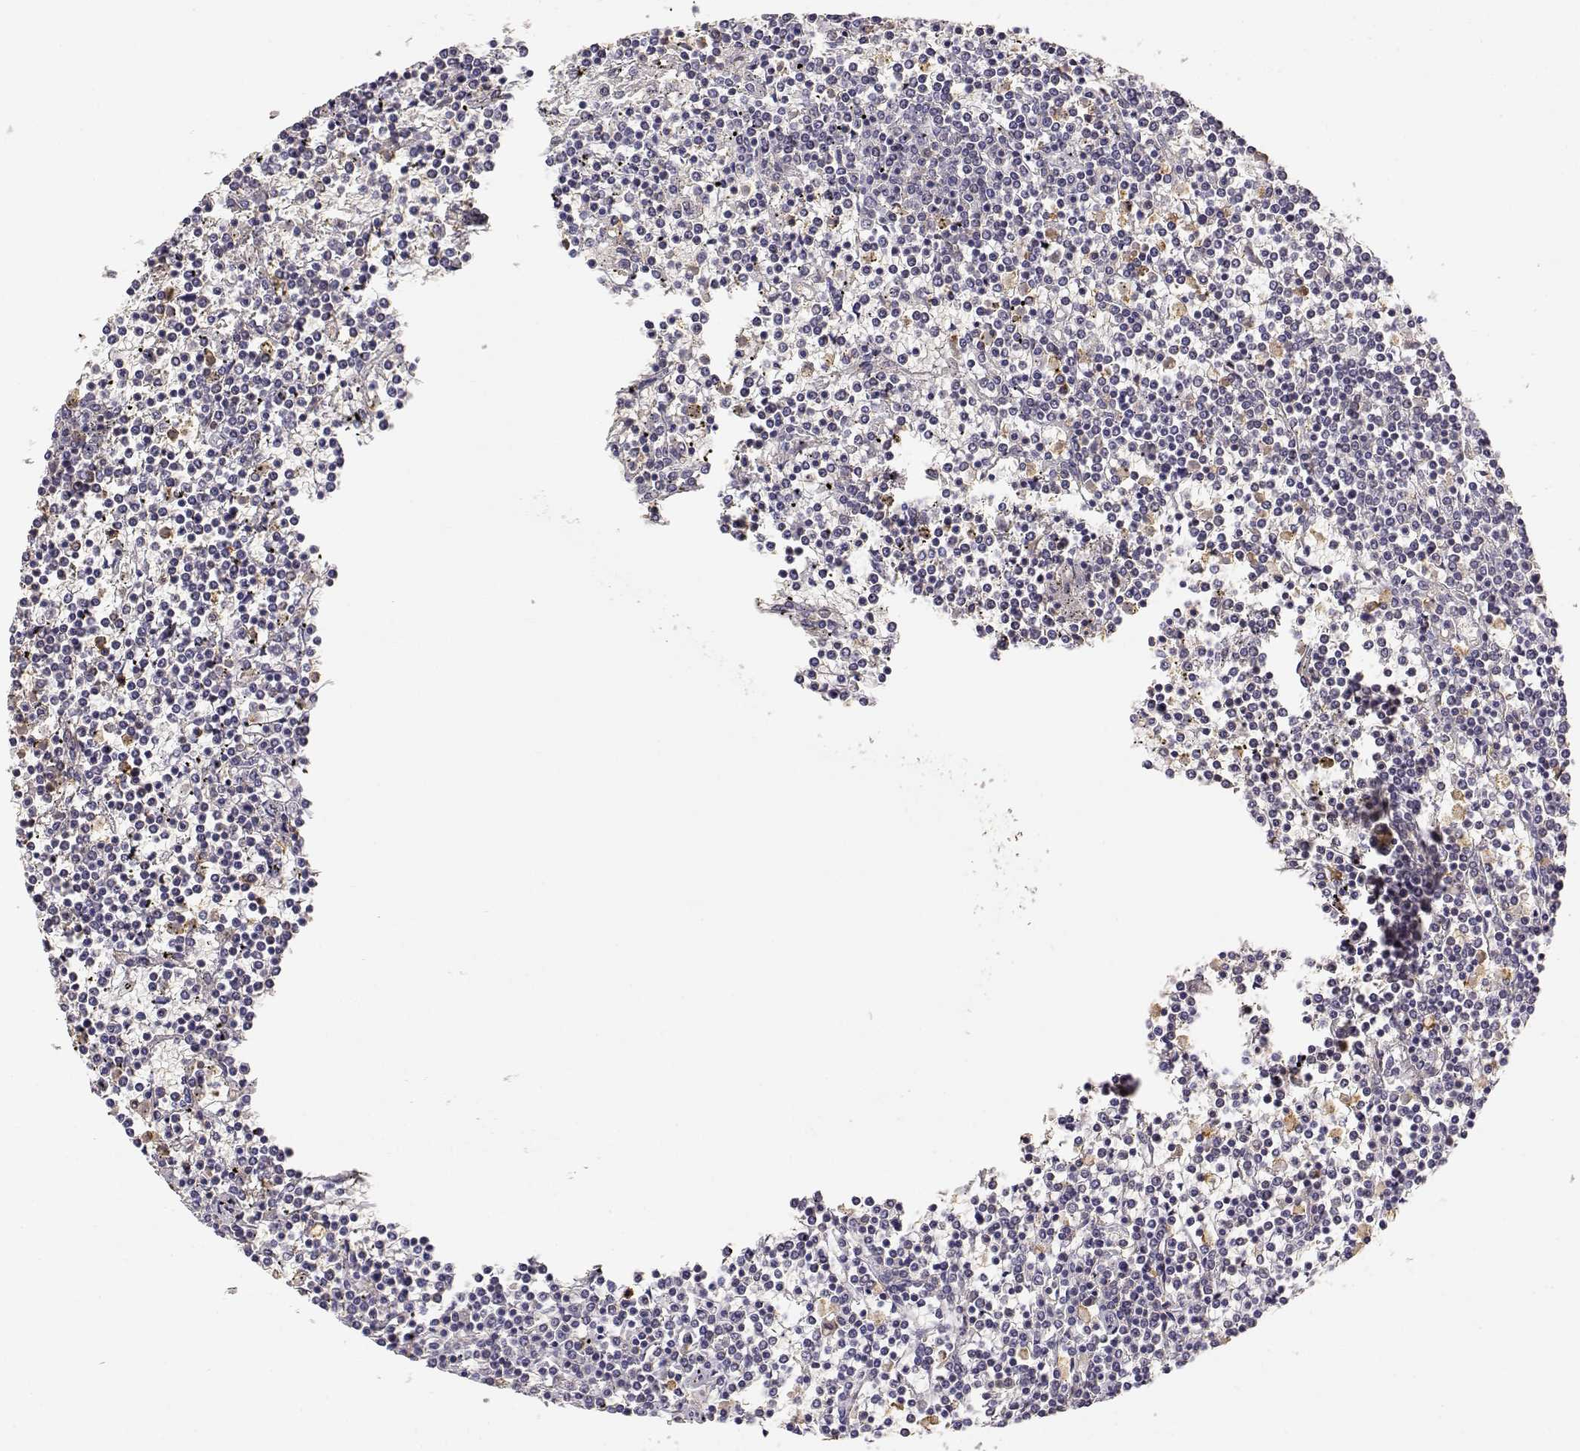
{"staining": {"intensity": "negative", "quantity": "none", "location": "none"}, "tissue": "lymphoma", "cell_type": "Tumor cells", "image_type": "cancer", "snomed": [{"axis": "morphology", "description": "Malignant lymphoma, non-Hodgkin's type, Low grade"}, {"axis": "topography", "description": "Spleen"}], "caption": "Immunohistochemical staining of low-grade malignant lymphoma, non-Hodgkin's type reveals no significant staining in tumor cells.", "gene": "TNFRSF10C", "patient": {"sex": "female", "age": 19}}